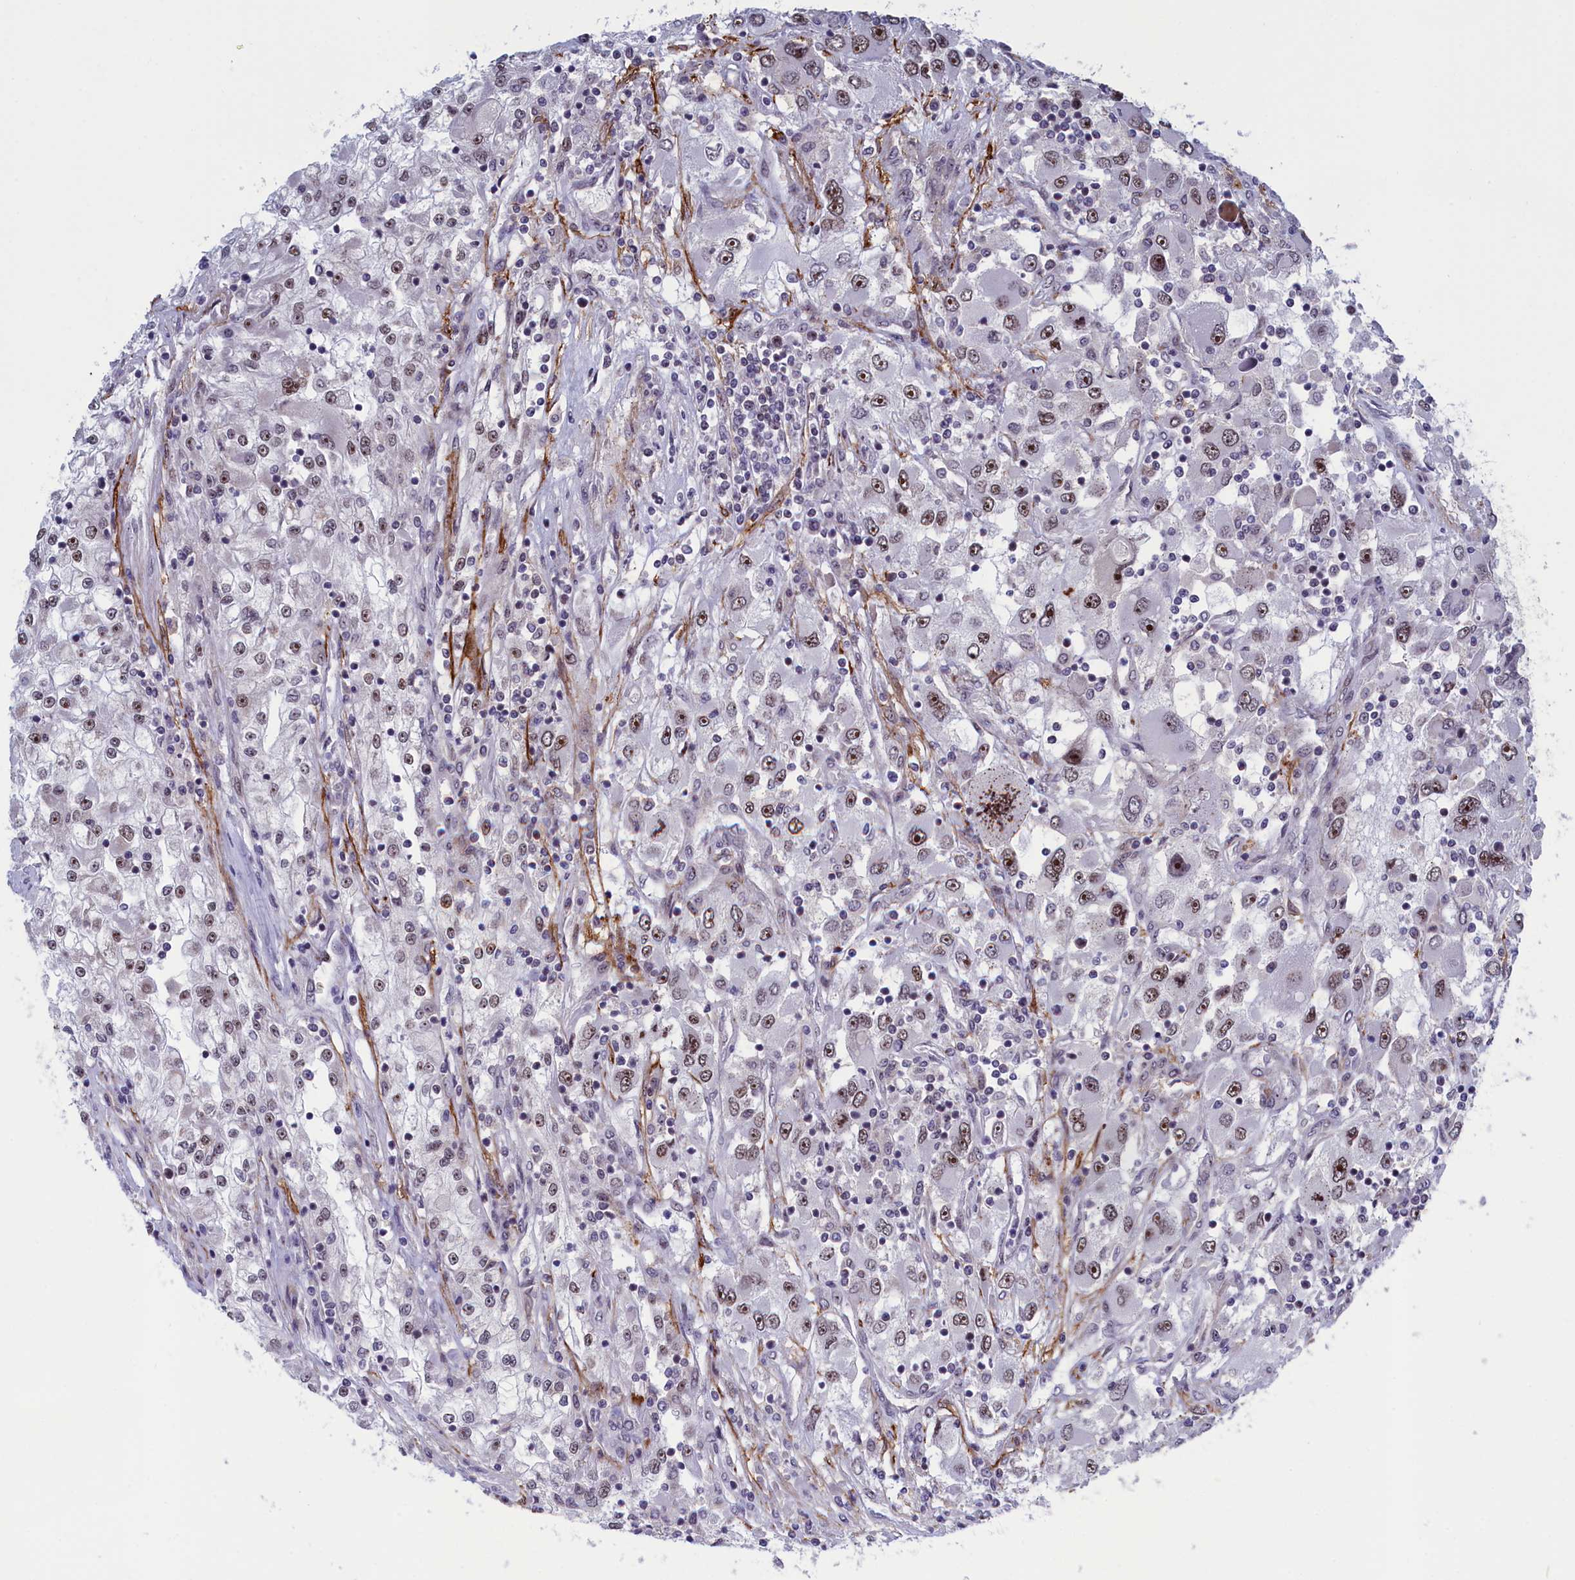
{"staining": {"intensity": "moderate", "quantity": "25%-75%", "location": "nuclear"}, "tissue": "renal cancer", "cell_type": "Tumor cells", "image_type": "cancer", "snomed": [{"axis": "morphology", "description": "Adenocarcinoma, NOS"}, {"axis": "topography", "description": "Kidney"}], "caption": "Approximately 25%-75% of tumor cells in adenocarcinoma (renal) display moderate nuclear protein positivity as visualized by brown immunohistochemical staining.", "gene": "PPAN", "patient": {"sex": "female", "age": 52}}